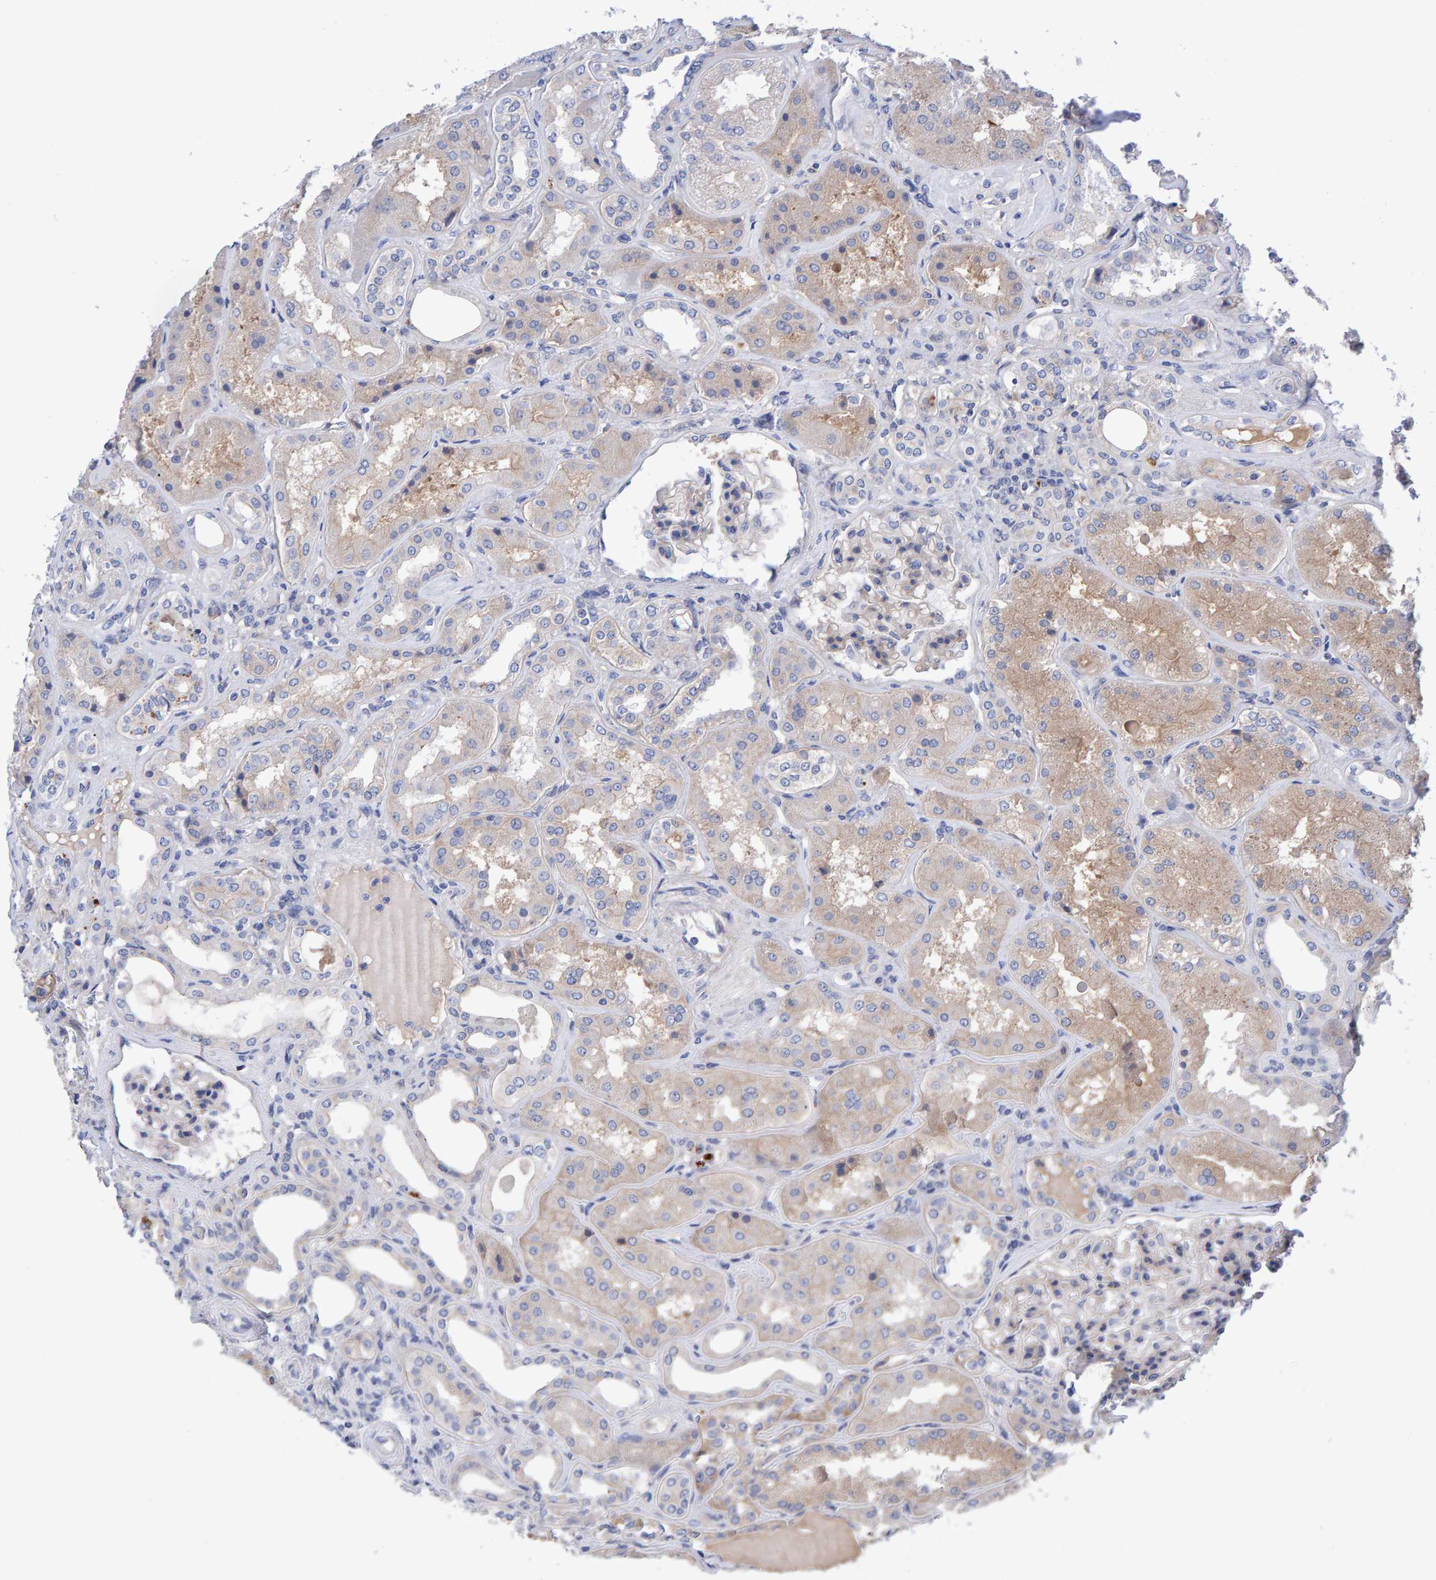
{"staining": {"intensity": "weak", "quantity": "<25%", "location": "cytoplasmic/membranous"}, "tissue": "kidney", "cell_type": "Cells in glomeruli", "image_type": "normal", "snomed": [{"axis": "morphology", "description": "Normal tissue, NOS"}, {"axis": "topography", "description": "Kidney"}], "caption": "DAB immunohistochemical staining of benign kidney displays no significant staining in cells in glomeruli. (DAB (3,3'-diaminobenzidine) immunohistochemistry (IHC), high magnification).", "gene": "EFR3A", "patient": {"sex": "female", "age": 56}}